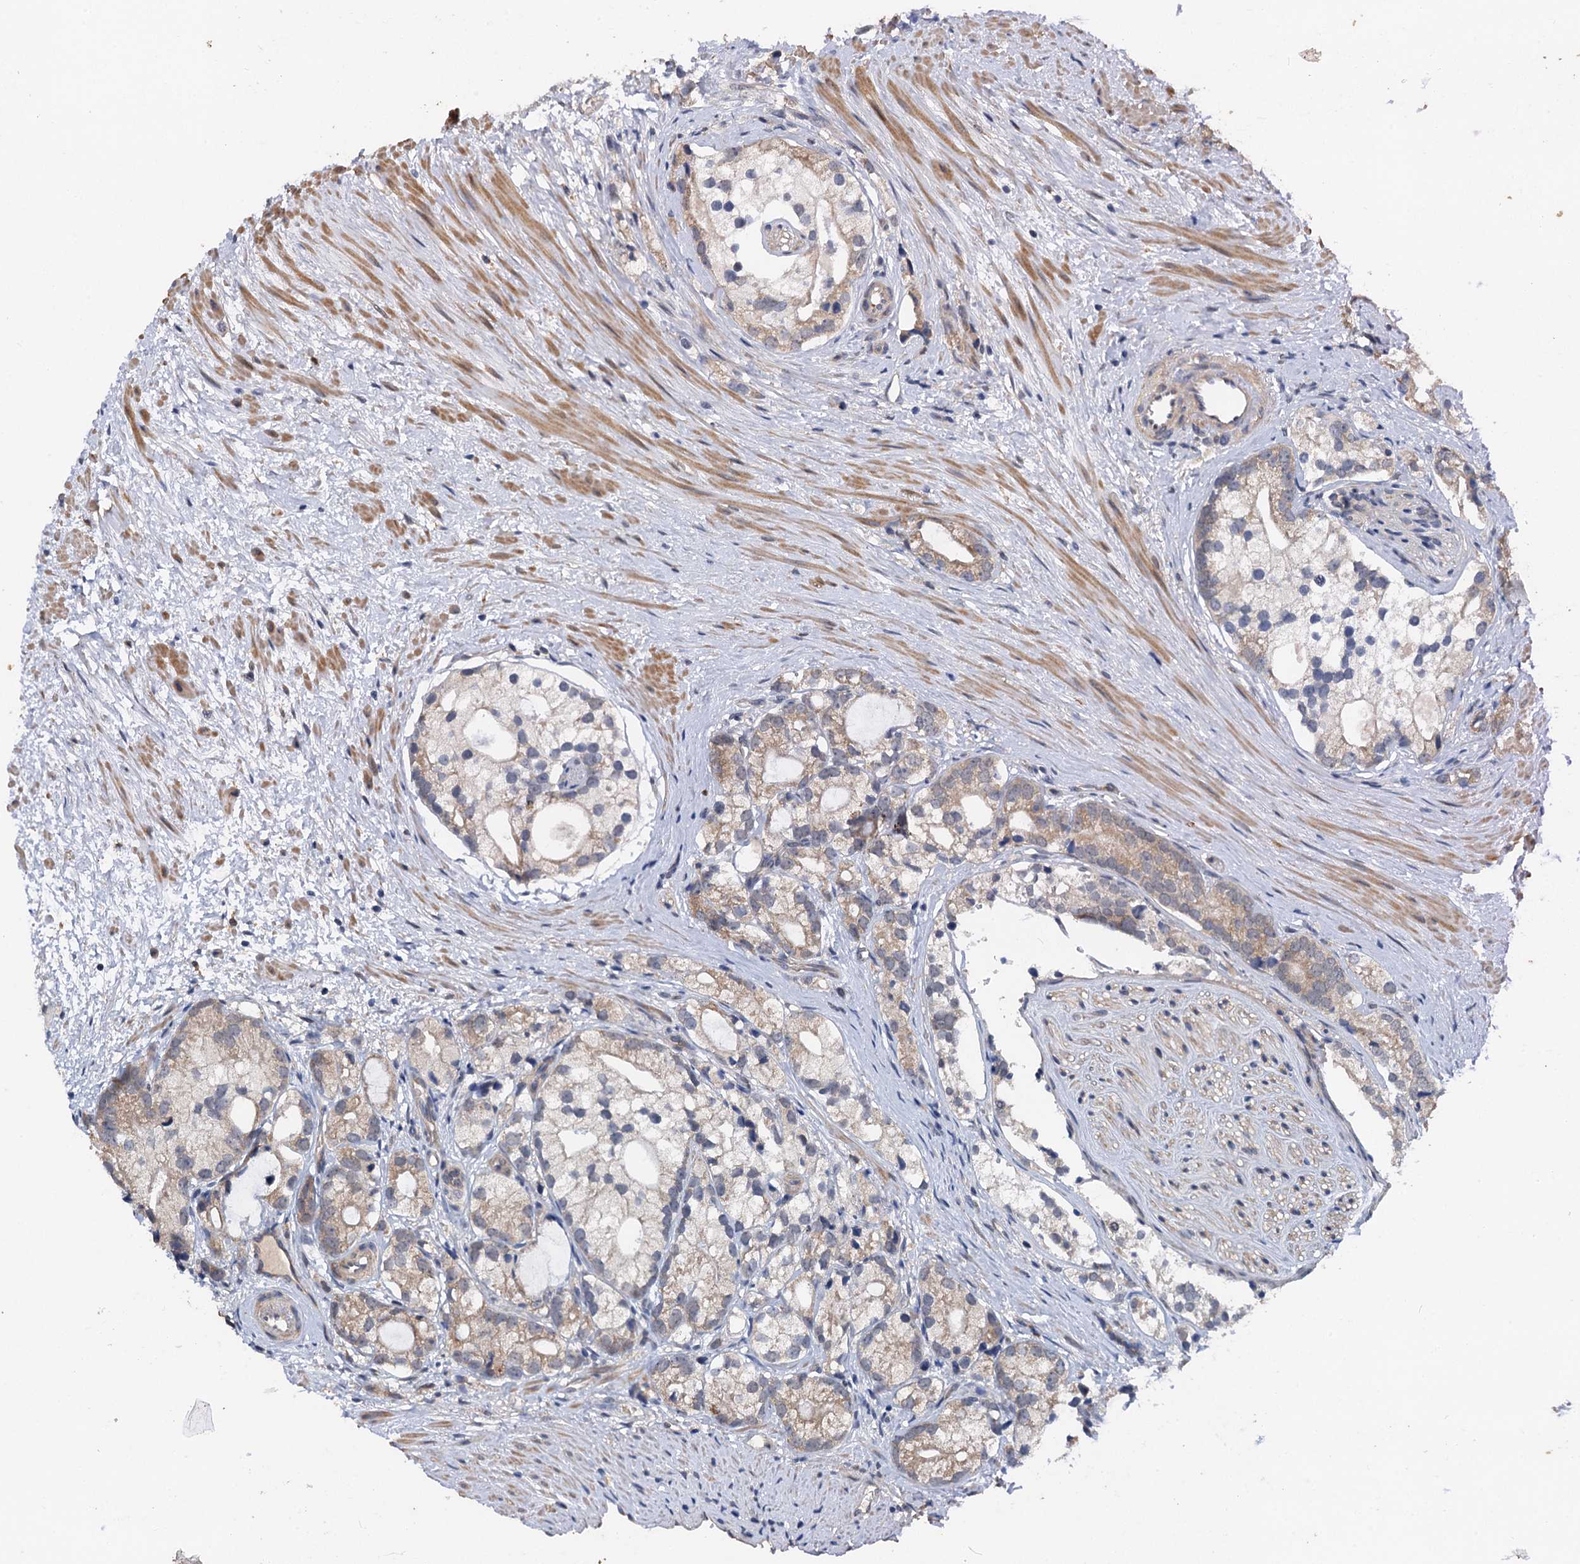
{"staining": {"intensity": "weak", "quantity": "25%-75%", "location": "cytoplasmic/membranous"}, "tissue": "prostate cancer", "cell_type": "Tumor cells", "image_type": "cancer", "snomed": [{"axis": "morphology", "description": "Adenocarcinoma, High grade"}, {"axis": "topography", "description": "Prostate"}], "caption": "Protein expression analysis of human high-grade adenocarcinoma (prostate) reveals weak cytoplasmic/membranous expression in approximately 25%-75% of tumor cells.", "gene": "ZNF606", "patient": {"sex": "male", "age": 75}}